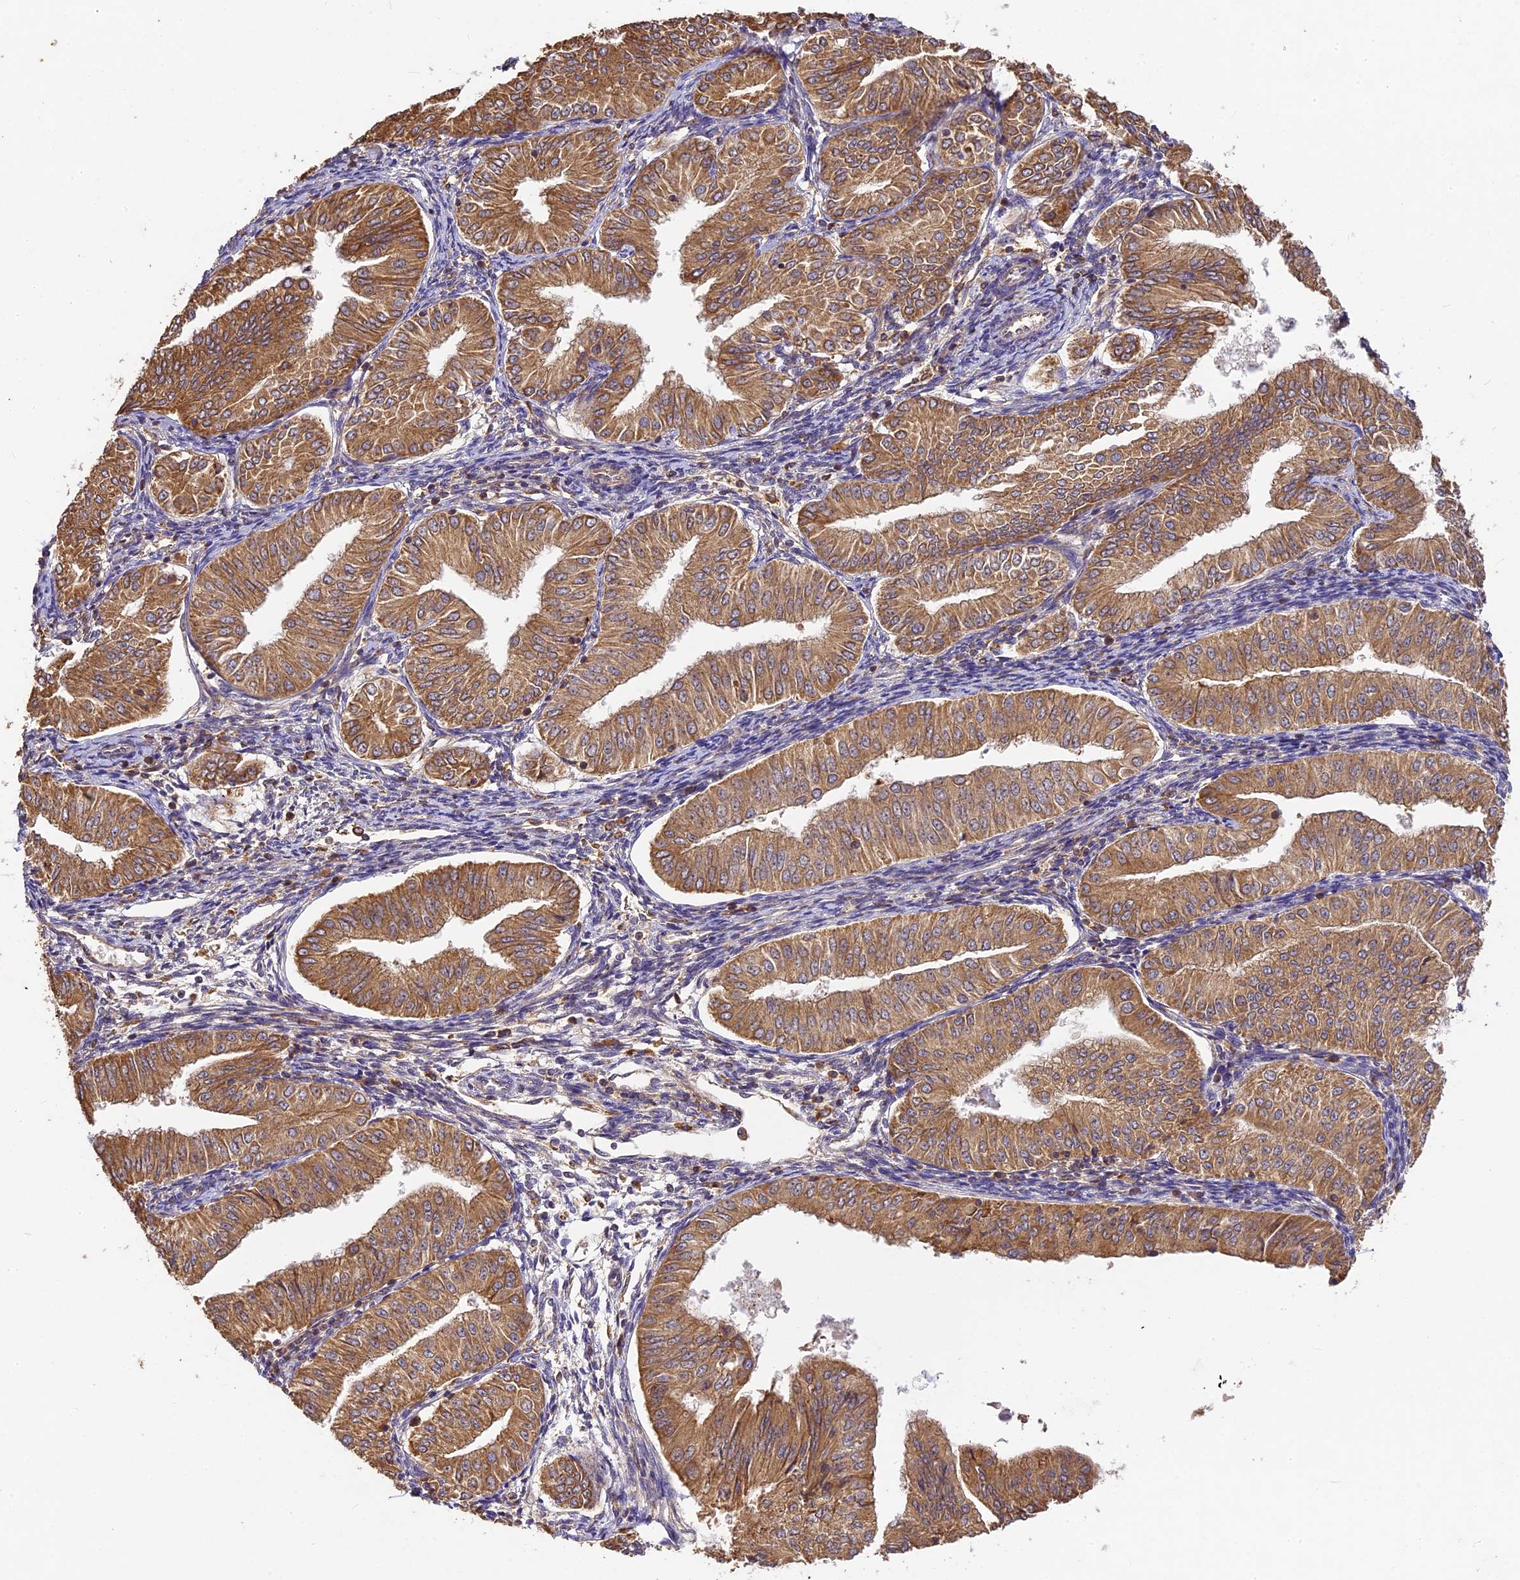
{"staining": {"intensity": "moderate", "quantity": ">75%", "location": "cytoplasmic/membranous"}, "tissue": "endometrial cancer", "cell_type": "Tumor cells", "image_type": "cancer", "snomed": [{"axis": "morphology", "description": "Normal tissue, NOS"}, {"axis": "morphology", "description": "Adenocarcinoma, NOS"}, {"axis": "topography", "description": "Endometrium"}], "caption": "About >75% of tumor cells in human adenocarcinoma (endometrial) show moderate cytoplasmic/membranous protein expression as visualized by brown immunohistochemical staining.", "gene": "BRAP", "patient": {"sex": "female", "age": 53}}